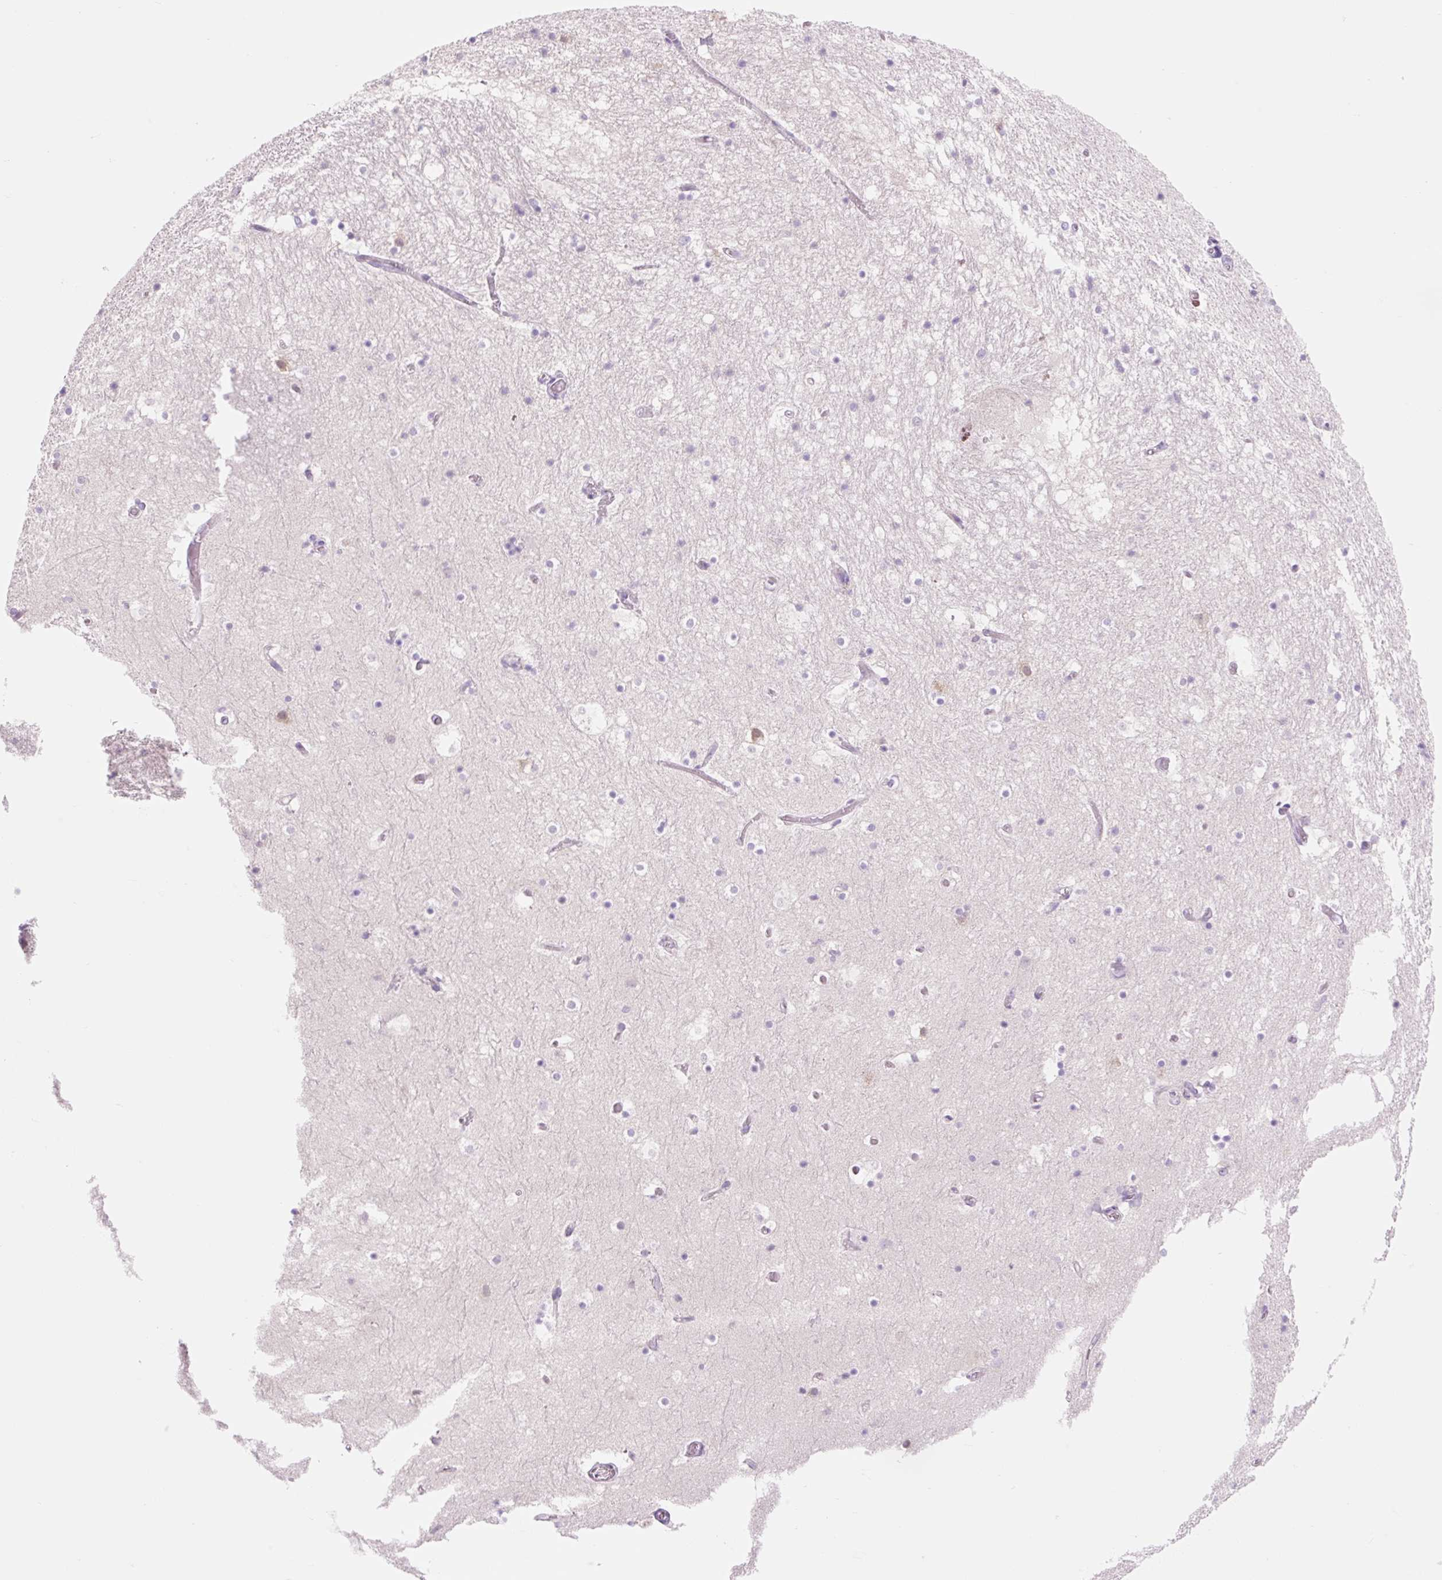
{"staining": {"intensity": "negative", "quantity": "none", "location": "none"}, "tissue": "hippocampus", "cell_type": "Glial cells", "image_type": "normal", "snomed": [{"axis": "morphology", "description": "Normal tissue, NOS"}, {"axis": "topography", "description": "Hippocampus"}], "caption": "Immunohistochemistry micrograph of benign hippocampus stained for a protein (brown), which exhibits no positivity in glial cells.", "gene": "CELF6", "patient": {"sex": "female", "age": 52}}